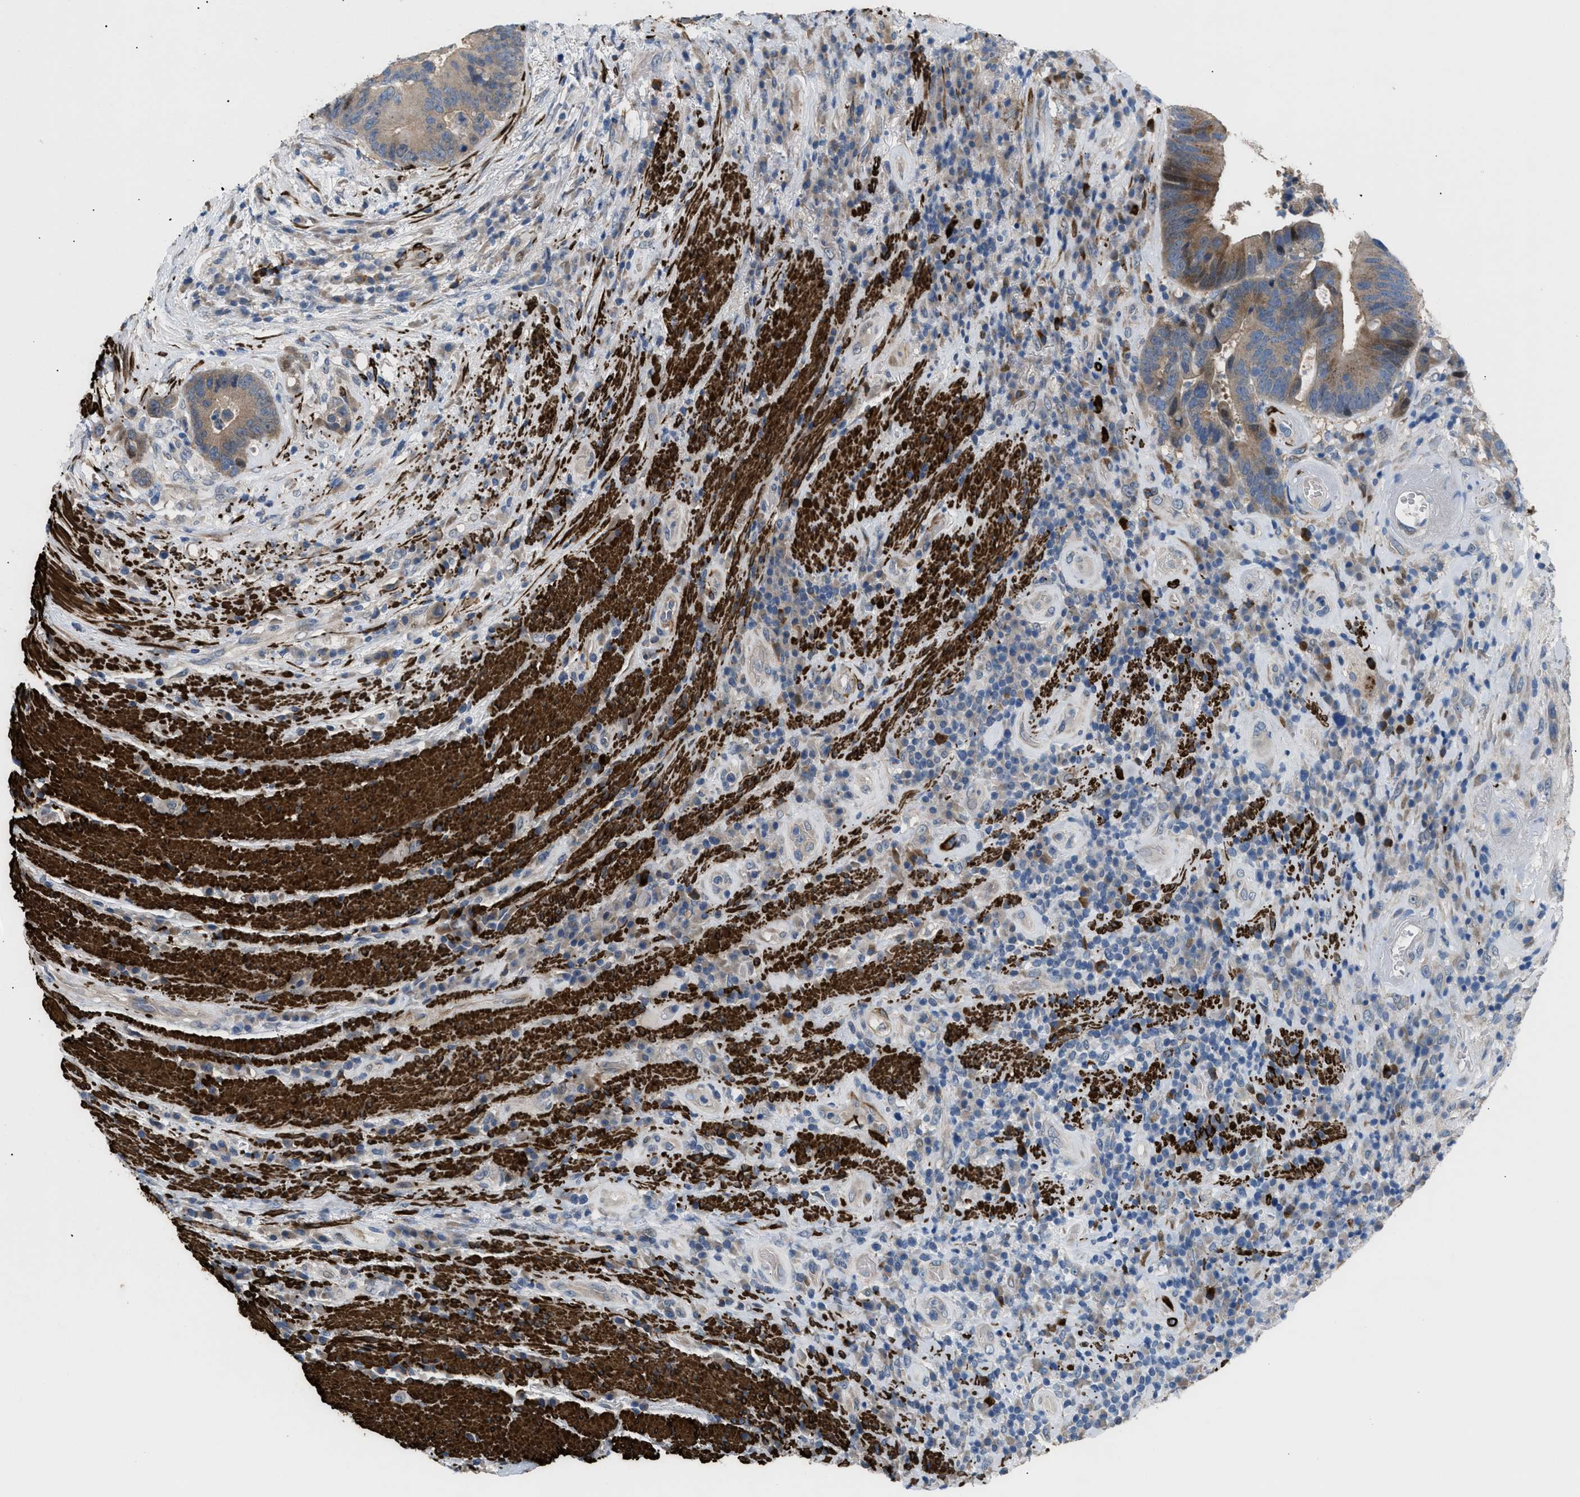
{"staining": {"intensity": "moderate", "quantity": ">75%", "location": "cytoplasmic/membranous"}, "tissue": "colorectal cancer", "cell_type": "Tumor cells", "image_type": "cancer", "snomed": [{"axis": "morphology", "description": "Adenocarcinoma, NOS"}, {"axis": "topography", "description": "Rectum"}], "caption": "Immunohistochemistry photomicrograph of adenocarcinoma (colorectal) stained for a protein (brown), which shows medium levels of moderate cytoplasmic/membranous expression in about >75% of tumor cells.", "gene": "ICA1", "patient": {"sex": "female", "age": 89}}